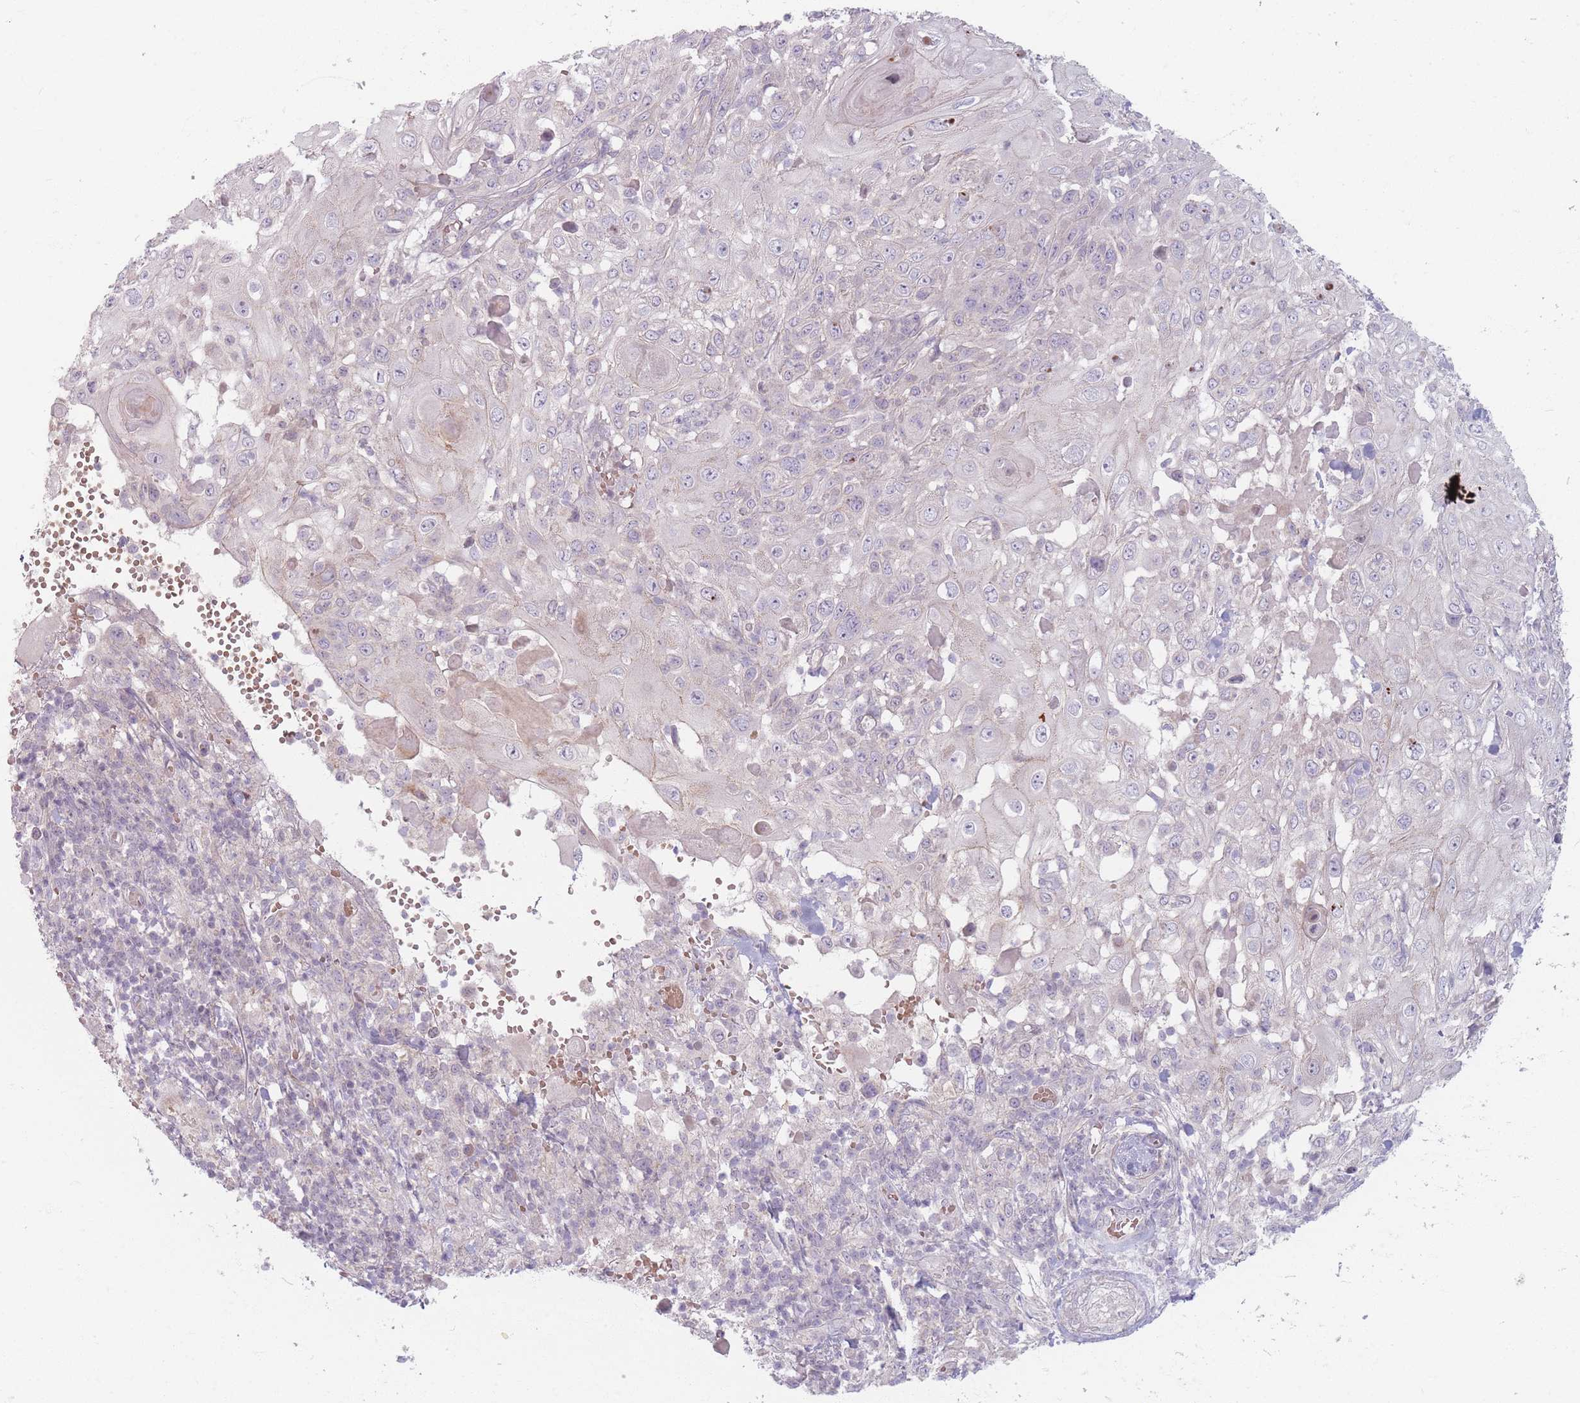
{"staining": {"intensity": "negative", "quantity": "none", "location": "none"}, "tissue": "skin cancer", "cell_type": "Tumor cells", "image_type": "cancer", "snomed": [{"axis": "morphology", "description": "Normal tissue, NOS"}, {"axis": "morphology", "description": "Squamous cell carcinoma, NOS"}, {"axis": "topography", "description": "Skin"}, {"axis": "topography", "description": "Cartilage tissue"}], "caption": "The immunohistochemistry photomicrograph has no significant positivity in tumor cells of squamous cell carcinoma (skin) tissue. (DAB IHC visualized using brightfield microscopy, high magnification).", "gene": "CHCHD7", "patient": {"sex": "female", "age": 79}}